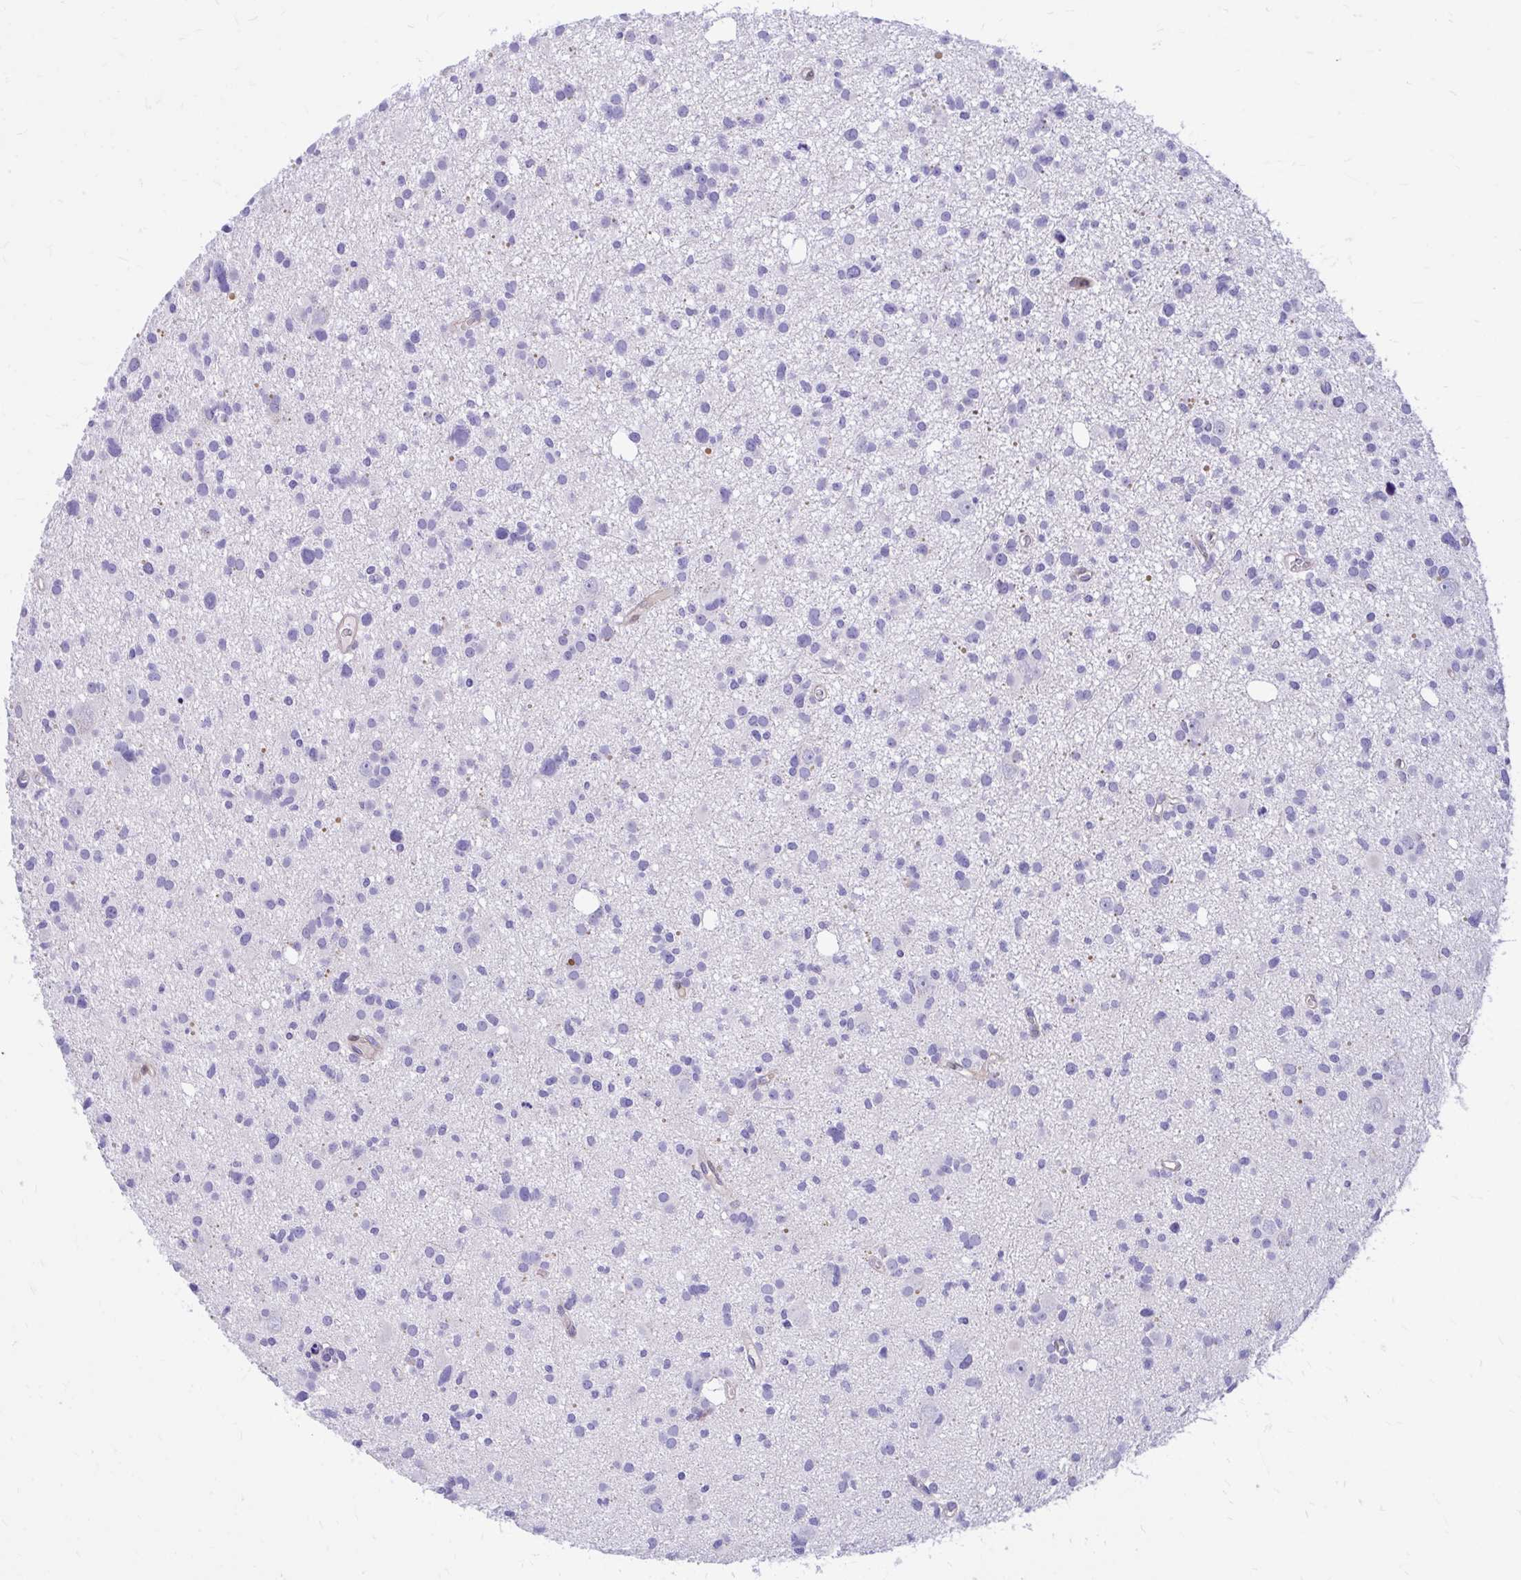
{"staining": {"intensity": "negative", "quantity": "none", "location": "none"}, "tissue": "glioma", "cell_type": "Tumor cells", "image_type": "cancer", "snomed": [{"axis": "morphology", "description": "Glioma, malignant, High grade"}, {"axis": "topography", "description": "Brain"}], "caption": "There is no significant positivity in tumor cells of malignant high-grade glioma.", "gene": "ADAMTSL1", "patient": {"sex": "male", "age": 23}}